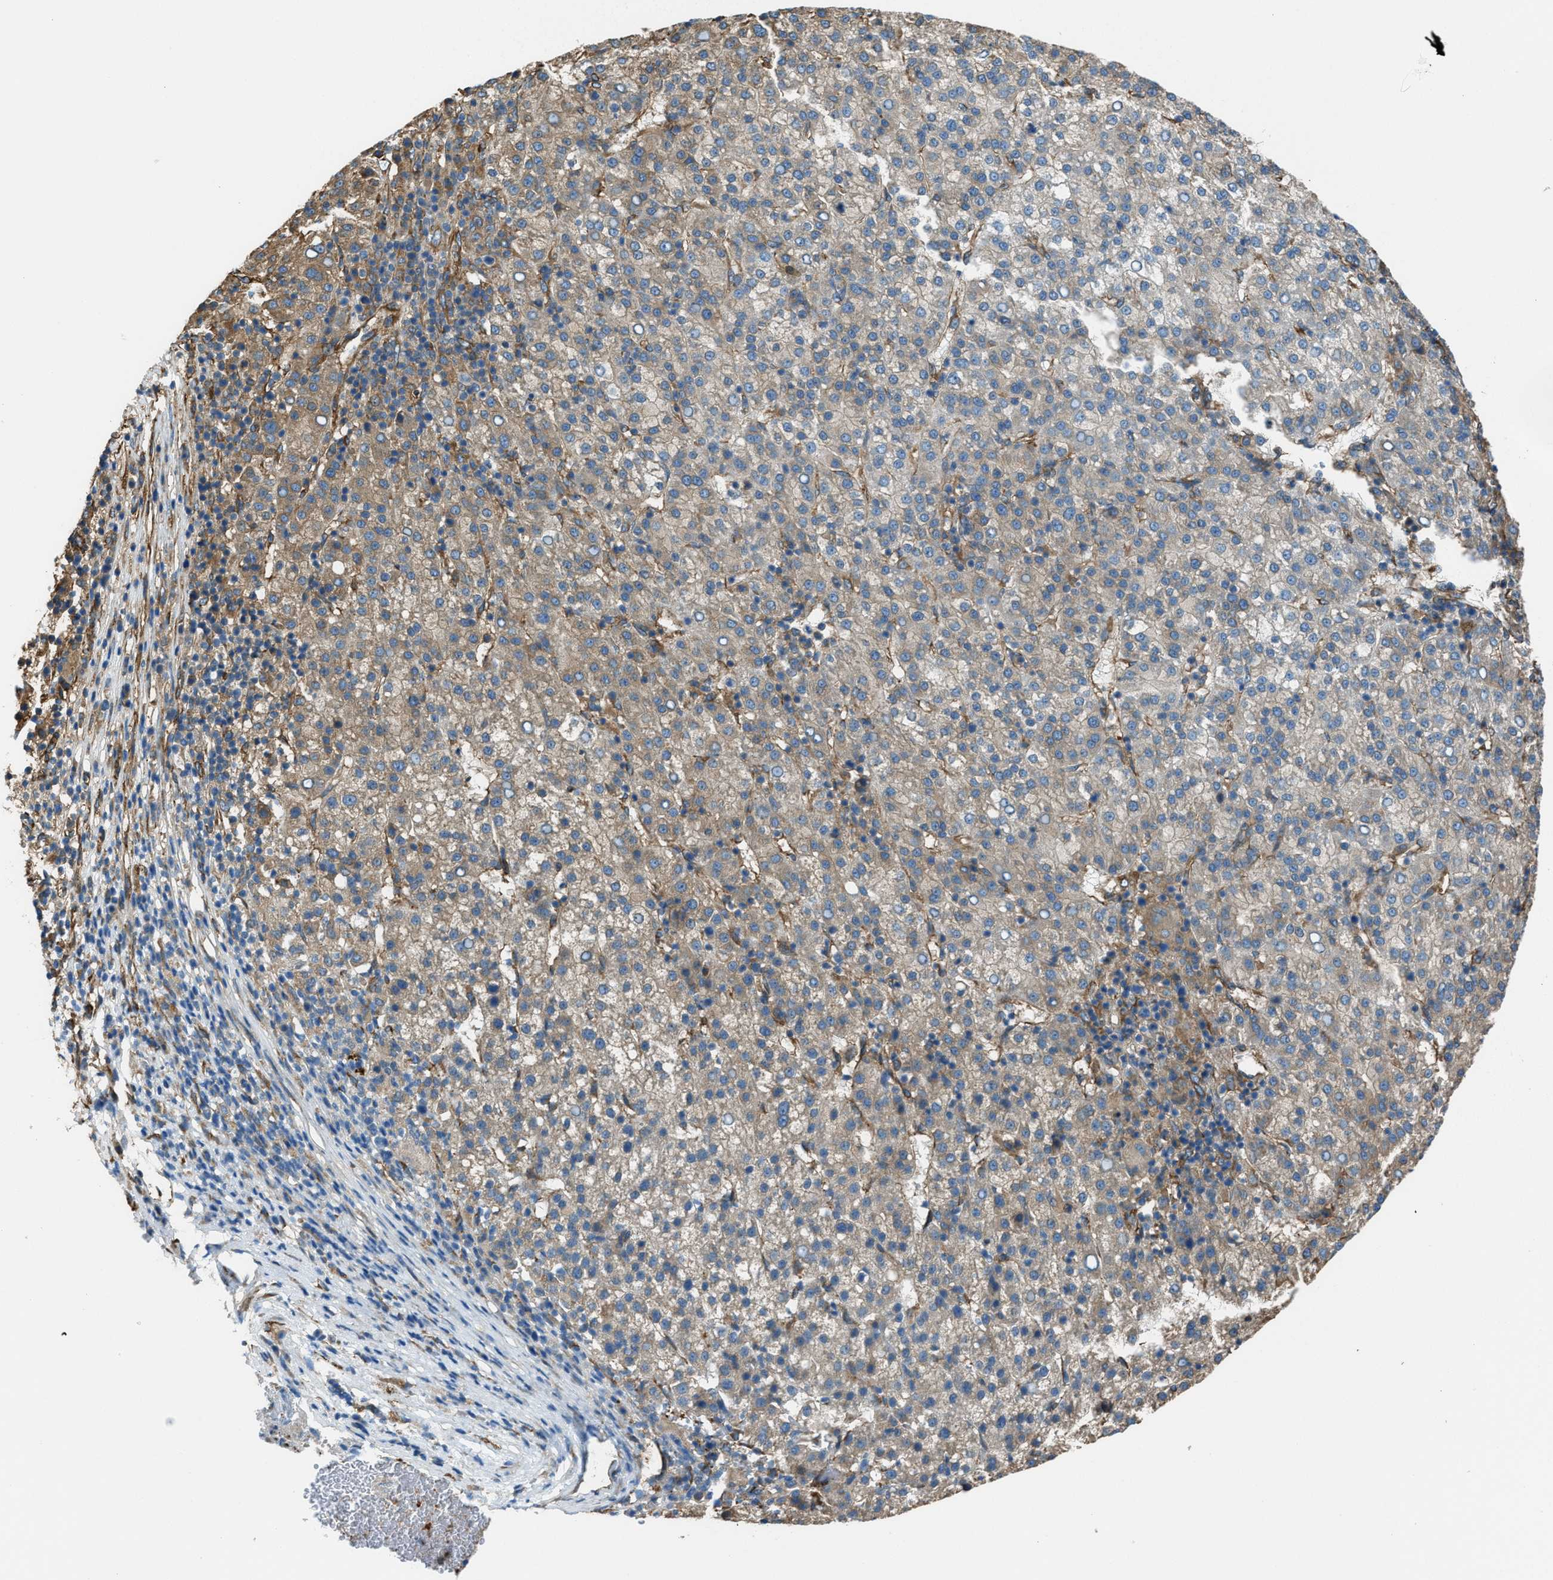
{"staining": {"intensity": "weak", "quantity": "25%-75%", "location": "cytoplasmic/membranous"}, "tissue": "liver cancer", "cell_type": "Tumor cells", "image_type": "cancer", "snomed": [{"axis": "morphology", "description": "Carcinoma, Hepatocellular, NOS"}, {"axis": "topography", "description": "Liver"}], "caption": "Protein expression analysis of human hepatocellular carcinoma (liver) reveals weak cytoplasmic/membranous staining in about 25%-75% of tumor cells.", "gene": "TRPC1", "patient": {"sex": "female", "age": 58}}